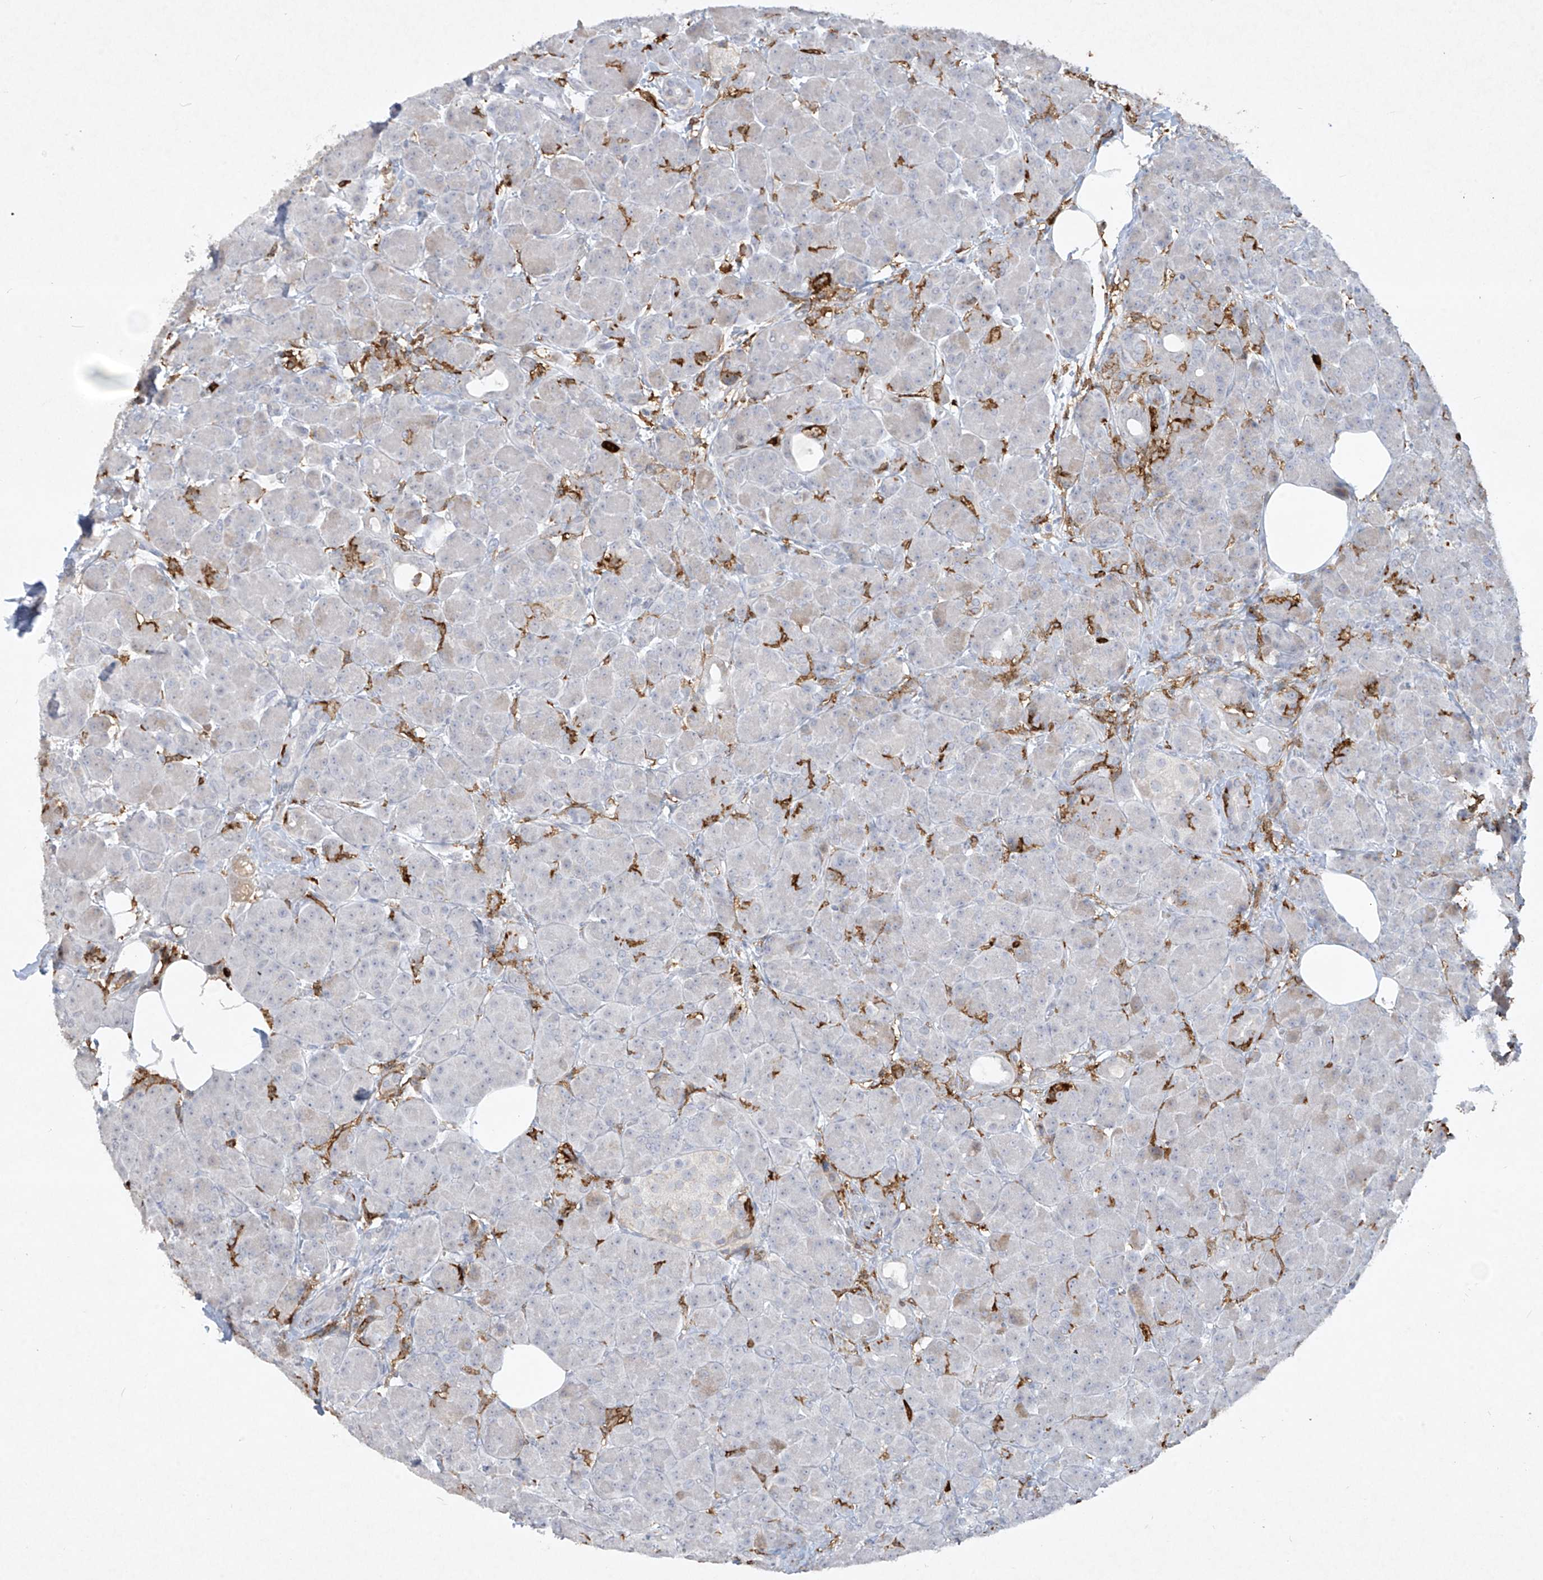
{"staining": {"intensity": "negative", "quantity": "none", "location": "none"}, "tissue": "pancreas", "cell_type": "Exocrine glandular cells", "image_type": "normal", "snomed": [{"axis": "morphology", "description": "Normal tissue, NOS"}, {"axis": "topography", "description": "Pancreas"}], "caption": "Micrograph shows no significant protein expression in exocrine glandular cells of unremarkable pancreas. (DAB immunohistochemistry visualized using brightfield microscopy, high magnification).", "gene": "FCGR3A", "patient": {"sex": "male", "age": 63}}